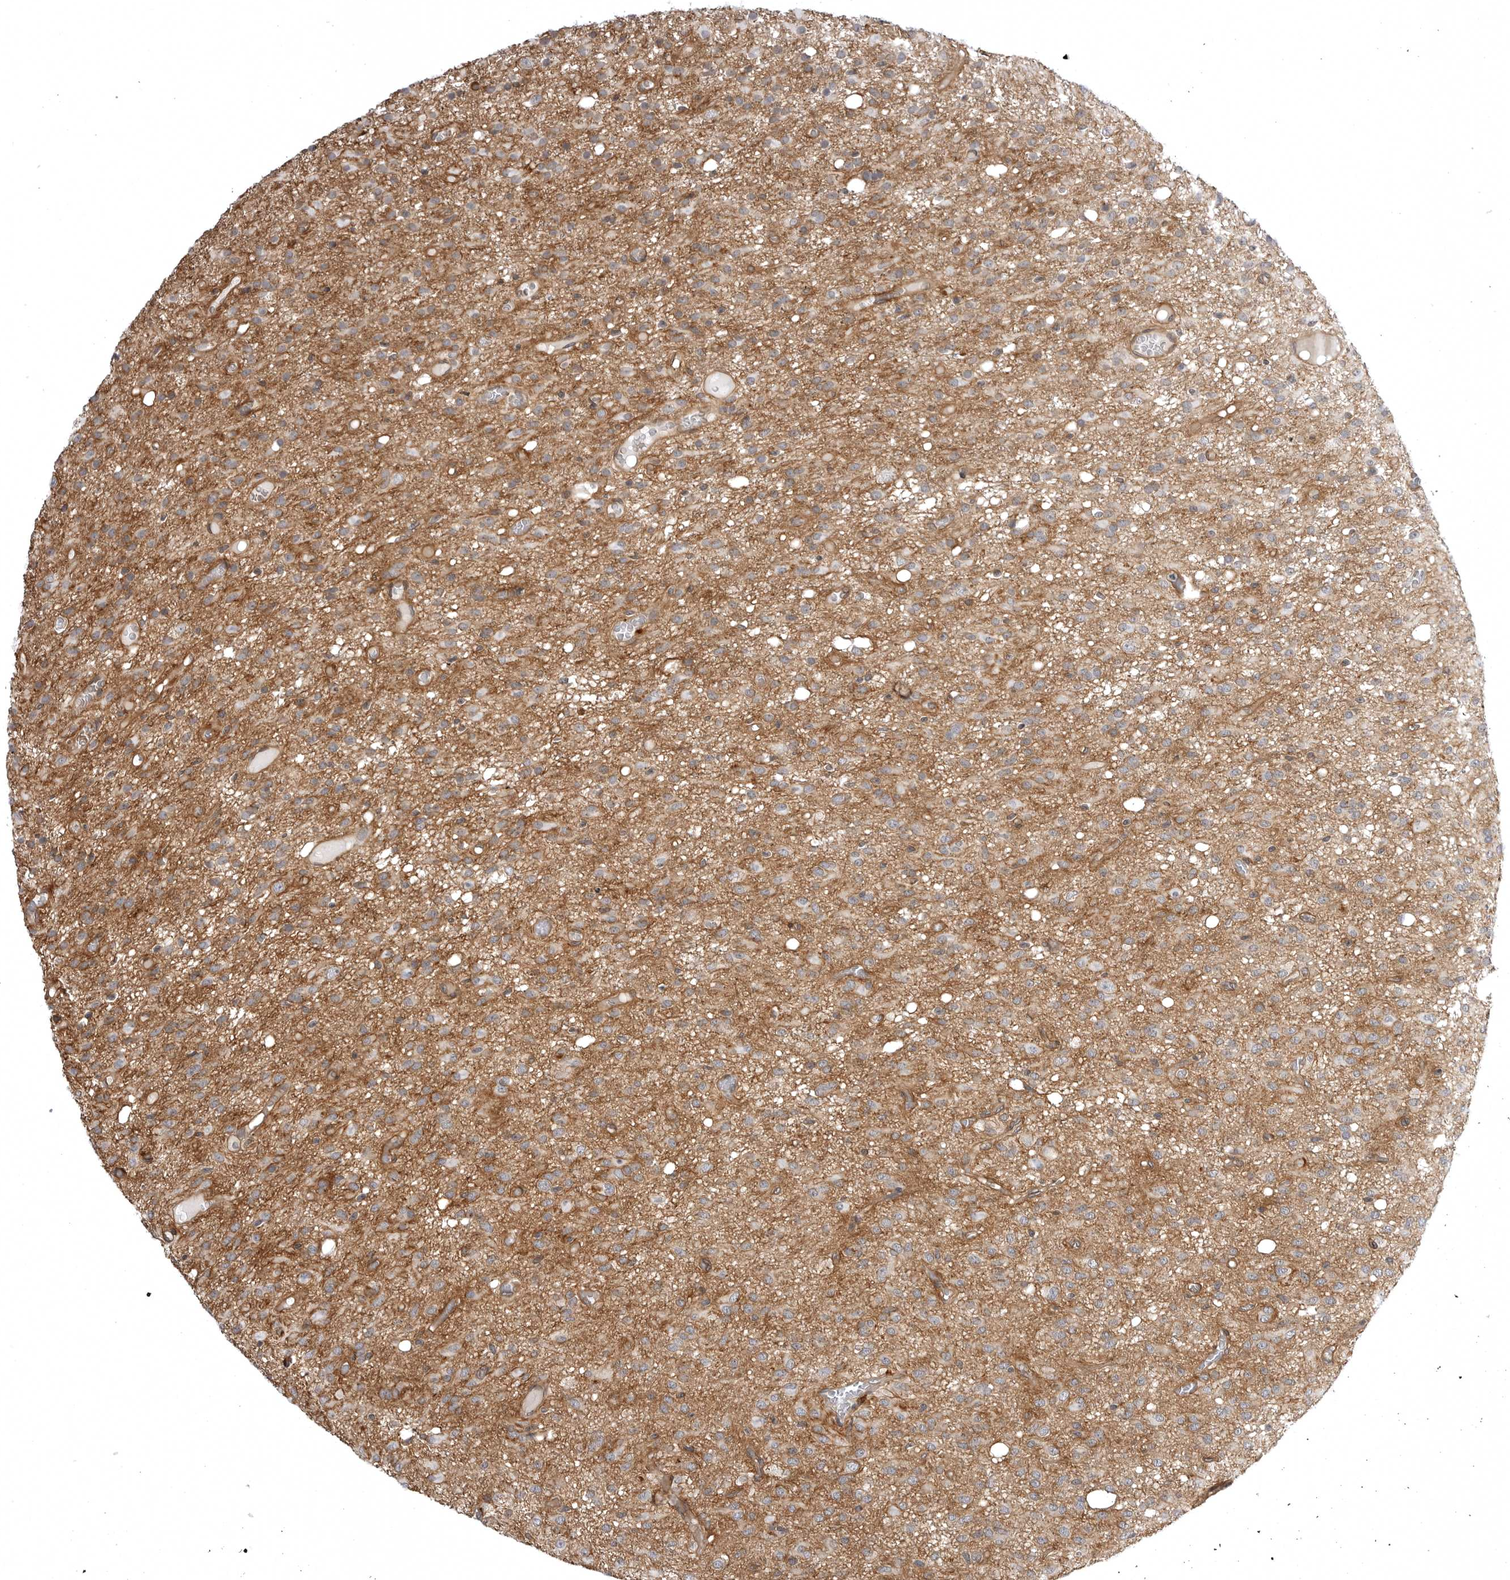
{"staining": {"intensity": "weak", "quantity": "25%-75%", "location": "cytoplasmic/membranous"}, "tissue": "glioma", "cell_type": "Tumor cells", "image_type": "cancer", "snomed": [{"axis": "morphology", "description": "Glioma, malignant, High grade"}, {"axis": "topography", "description": "Brain"}], "caption": "Glioma stained for a protein (brown) exhibits weak cytoplasmic/membranous positive positivity in approximately 25%-75% of tumor cells.", "gene": "ARL5A", "patient": {"sex": "female", "age": 59}}